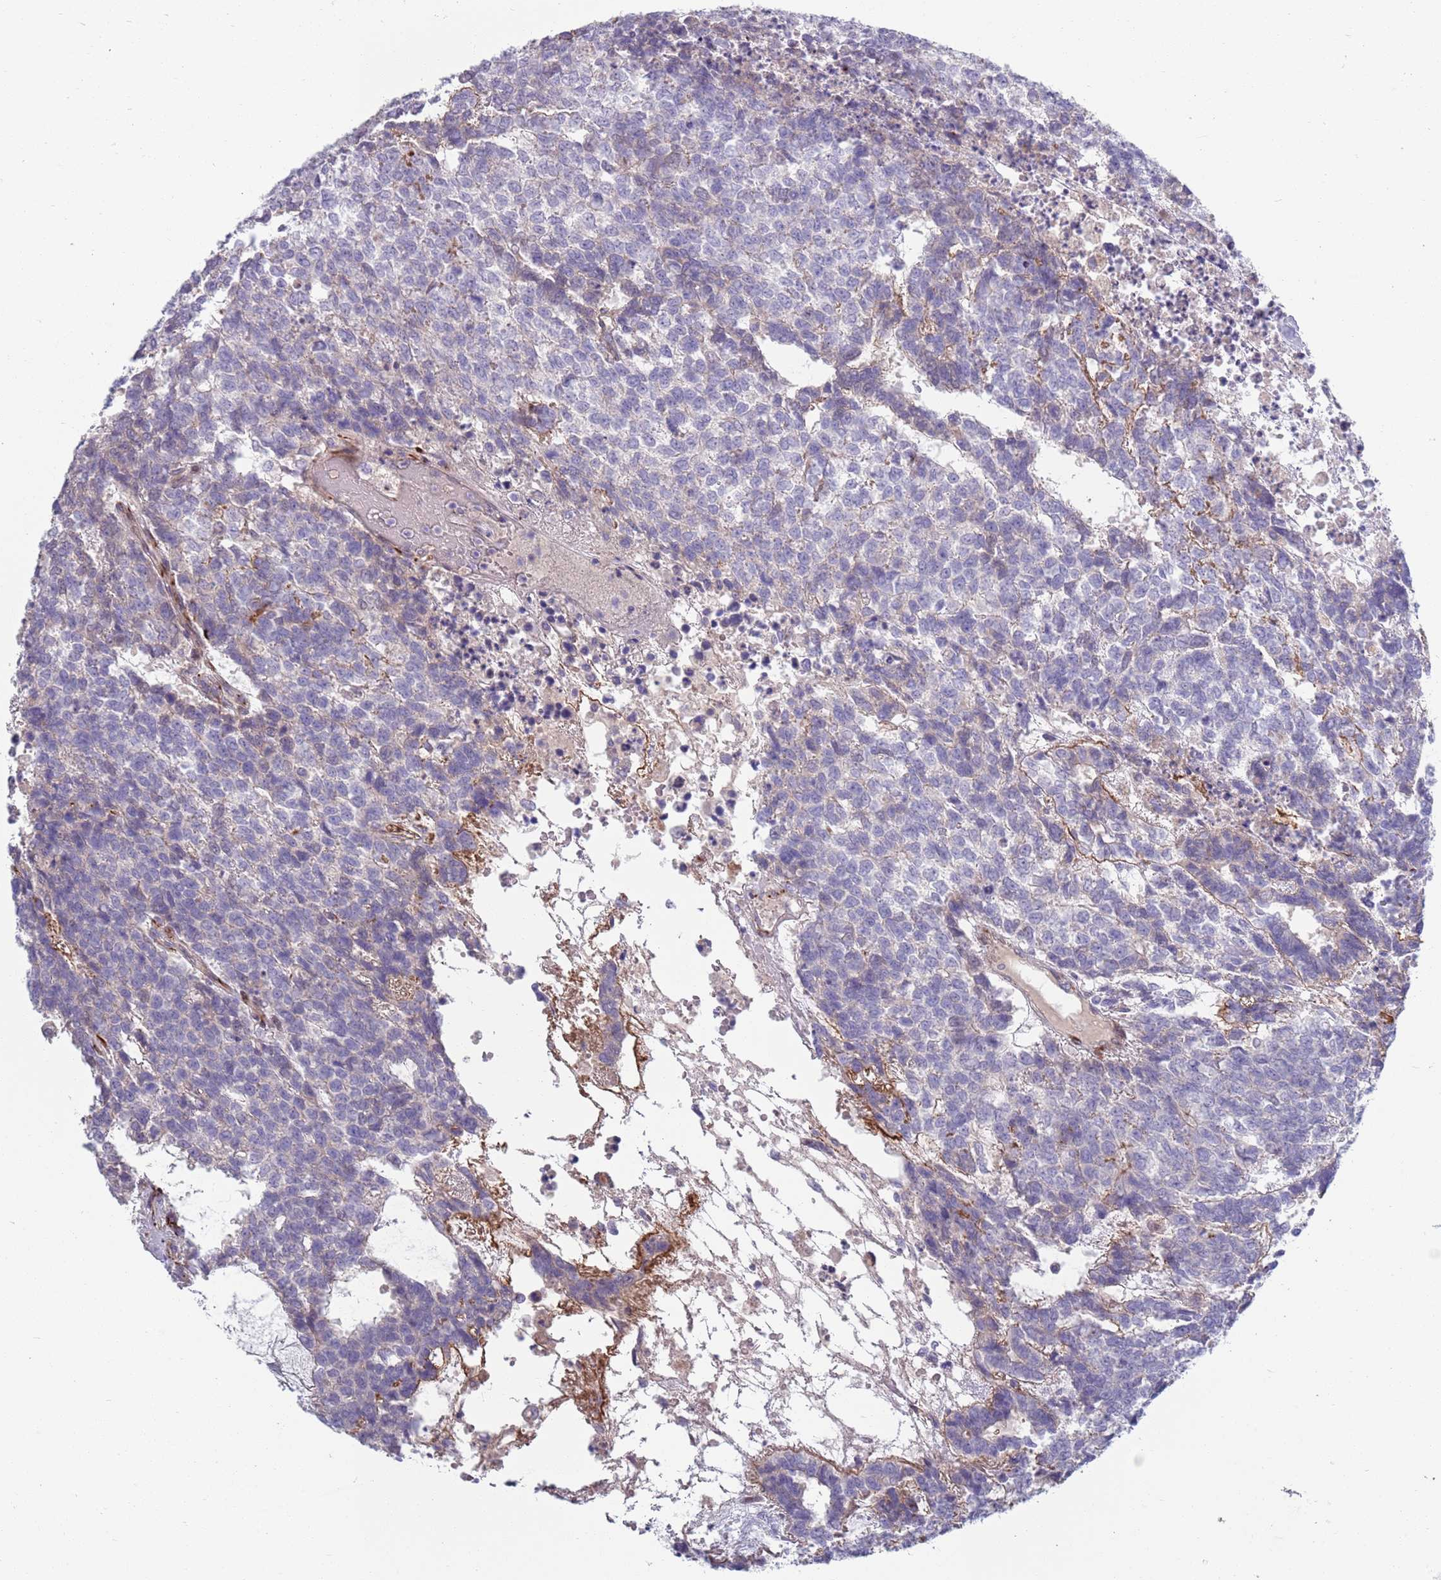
{"staining": {"intensity": "negative", "quantity": "none", "location": "none"}, "tissue": "testis cancer", "cell_type": "Tumor cells", "image_type": "cancer", "snomed": [{"axis": "morphology", "description": "Carcinoma, Embryonal, NOS"}, {"axis": "topography", "description": "Testis"}], "caption": "Tumor cells show no significant positivity in testis cancer.", "gene": "TYW1", "patient": {"sex": "male", "age": 23}}